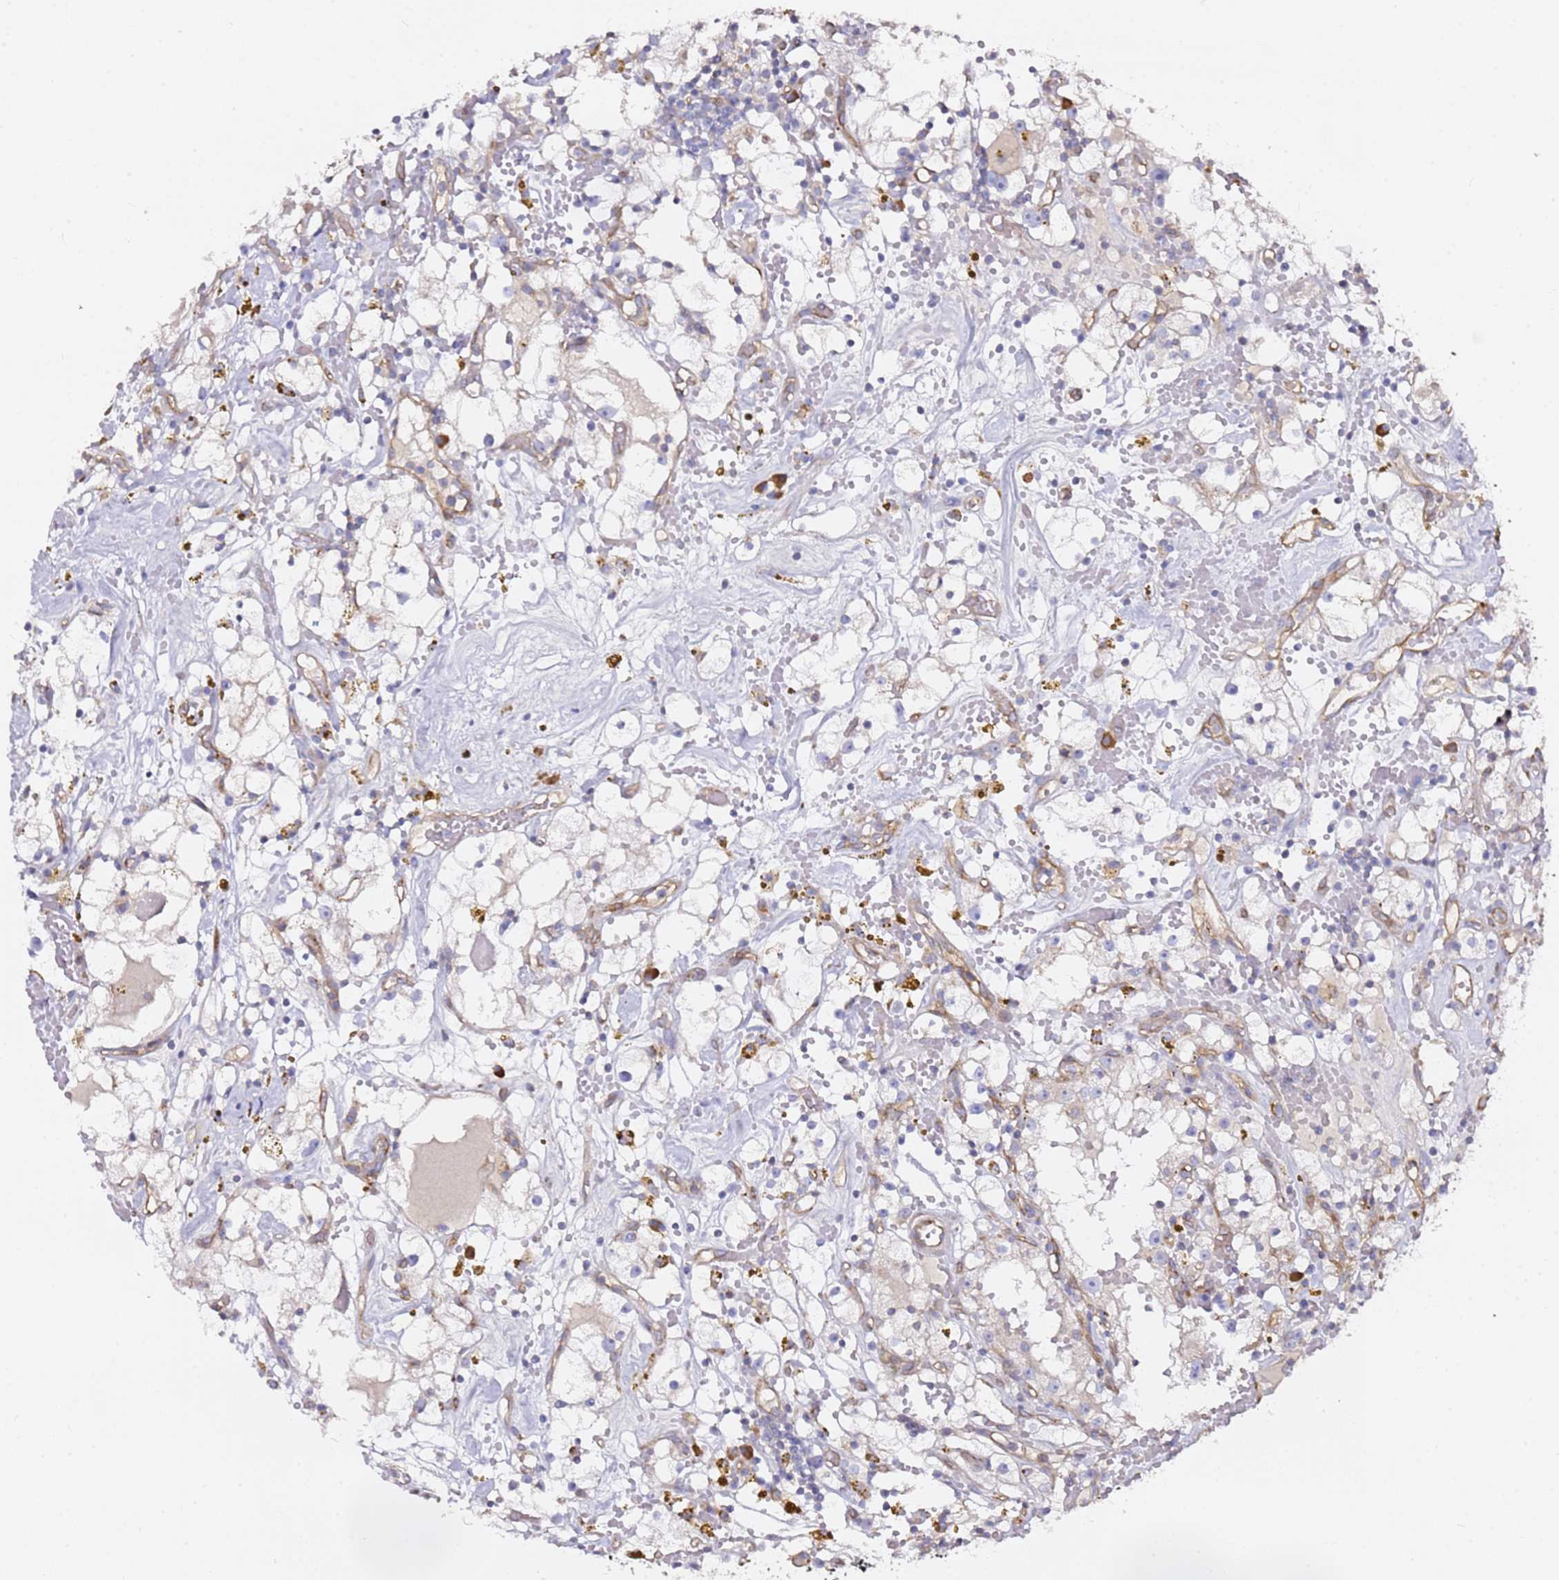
{"staining": {"intensity": "negative", "quantity": "none", "location": "none"}, "tissue": "renal cancer", "cell_type": "Tumor cells", "image_type": "cancer", "snomed": [{"axis": "morphology", "description": "Adenocarcinoma, NOS"}, {"axis": "topography", "description": "Kidney"}], "caption": "Immunohistochemistry micrograph of neoplastic tissue: human renal cancer stained with DAB exhibits no significant protein expression in tumor cells.", "gene": "KIF7", "patient": {"sex": "male", "age": 56}}